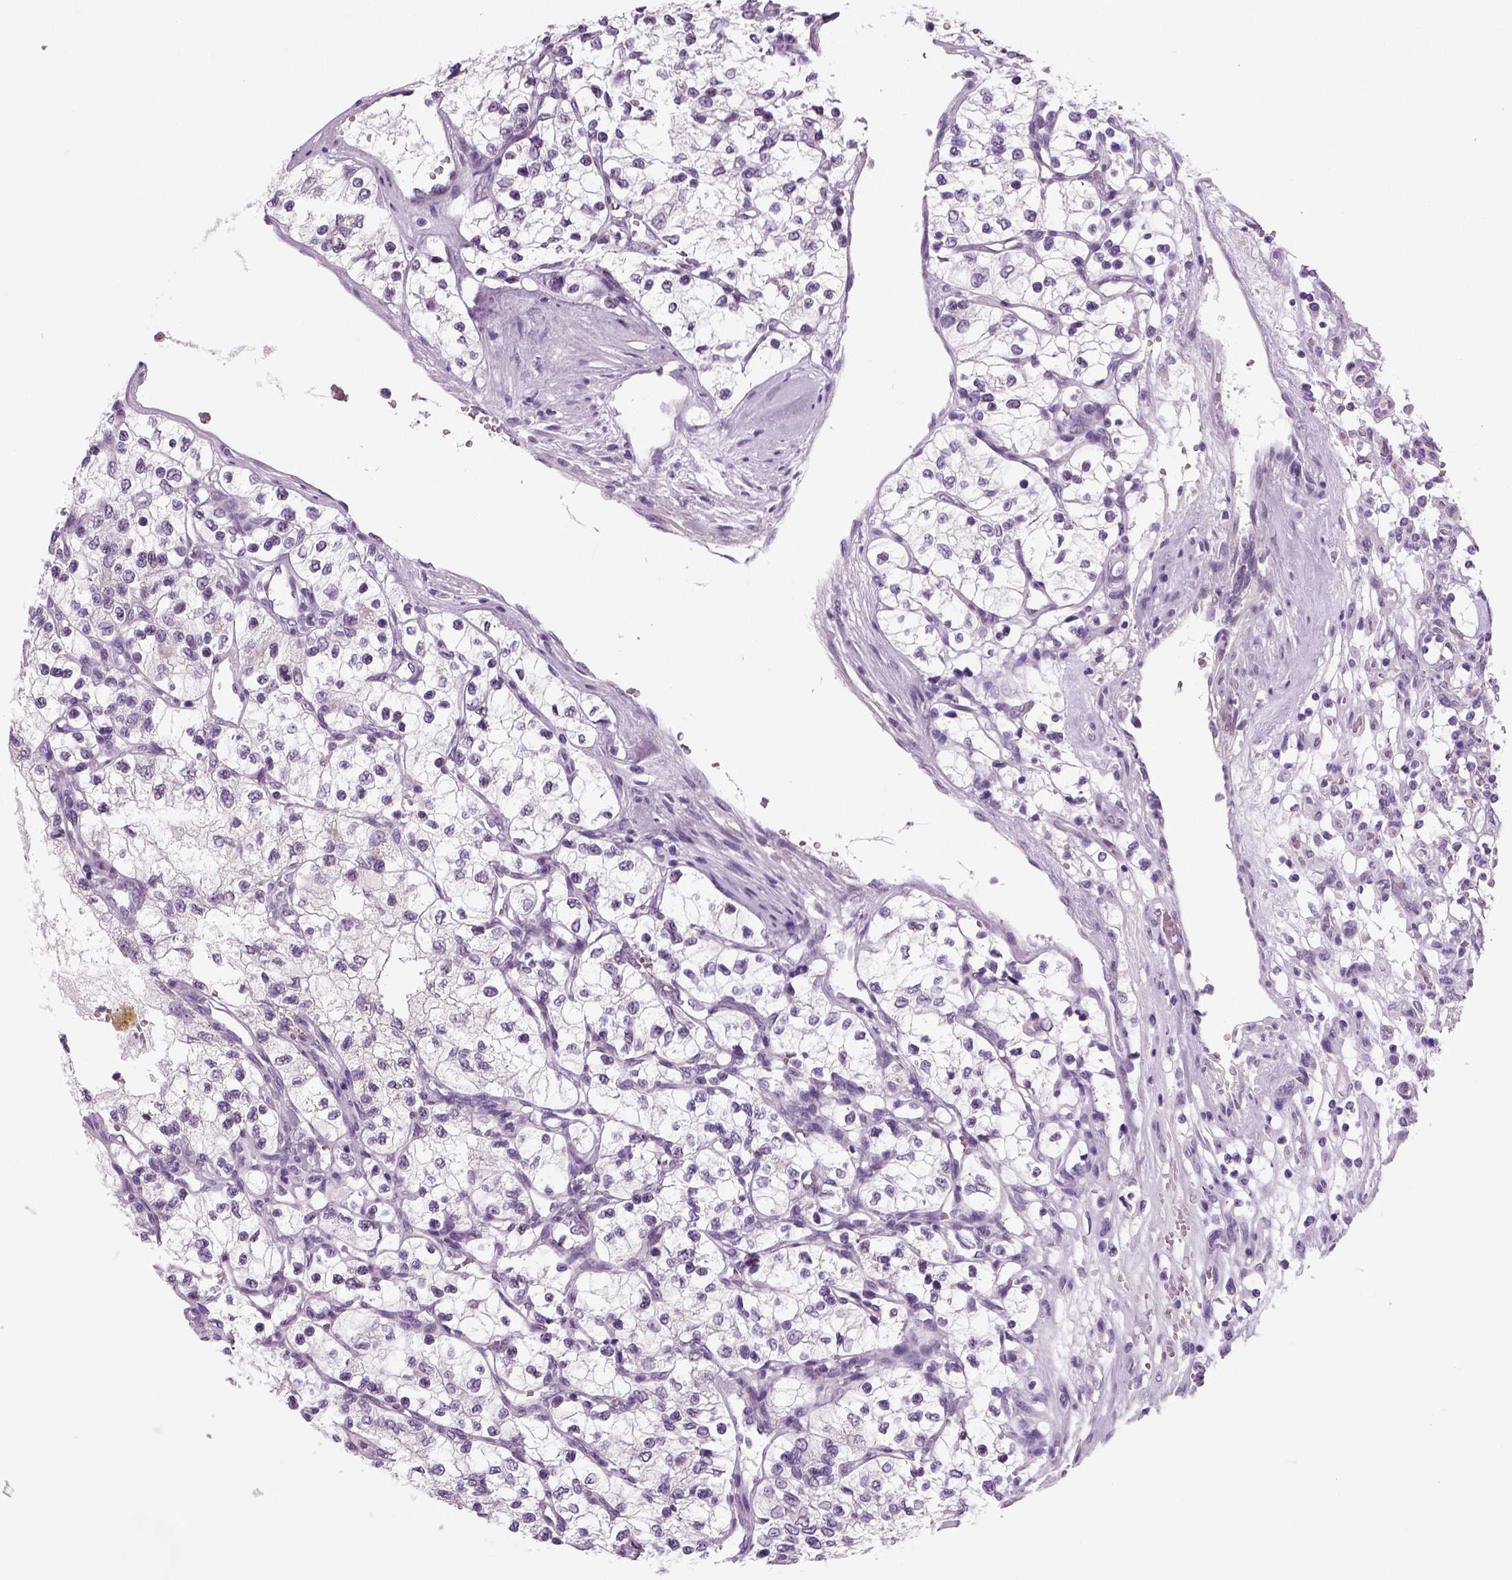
{"staining": {"intensity": "negative", "quantity": "none", "location": "none"}, "tissue": "renal cancer", "cell_type": "Tumor cells", "image_type": "cancer", "snomed": [{"axis": "morphology", "description": "Adenocarcinoma, NOS"}, {"axis": "topography", "description": "Kidney"}], "caption": "A histopathology image of human adenocarcinoma (renal) is negative for staining in tumor cells. Nuclei are stained in blue.", "gene": "SPATA31E1", "patient": {"sex": "female", "age": 69}}